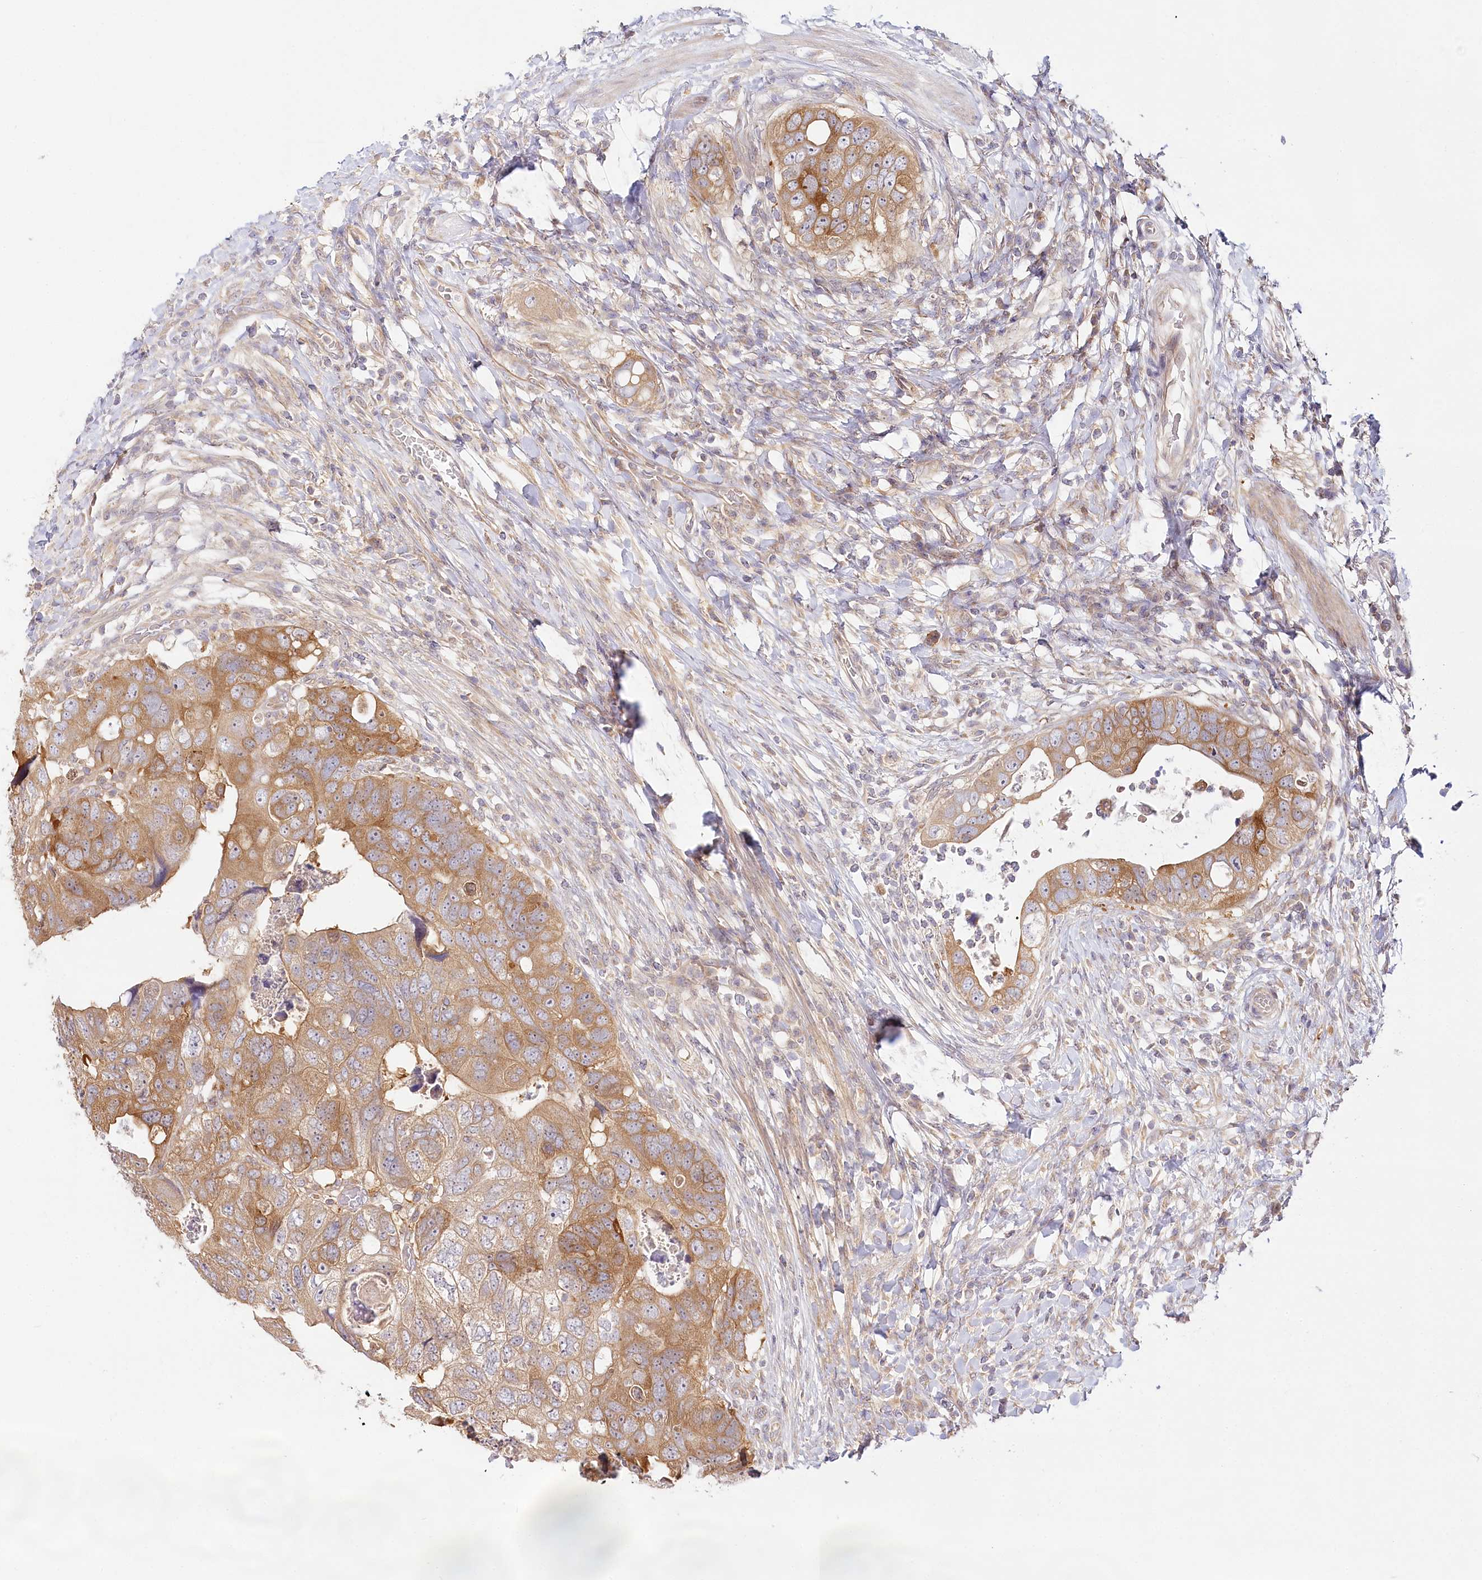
{"staining": {"intensity": "moderate", "quantity": ">75%", "location": "cytoplasmic/membranous"}, "tissue": "colorectal cancer", "cell_type": "Tumor cells", "image_type": "cancer", "snomed": [{"axis": "morphology", "description": "Adenocarcinoma, NOS"}, {"axis": "topography", "description": "Rectum"}], "caption": "The micrograph exhibits staining of adenocarcinoma (colorectal), revealing moderate cytoplasmic/membranous protein positivity (brown color) within tumor cells.", "gene": "INPP4B", "patient": {"sex": "male", "age": 59}}